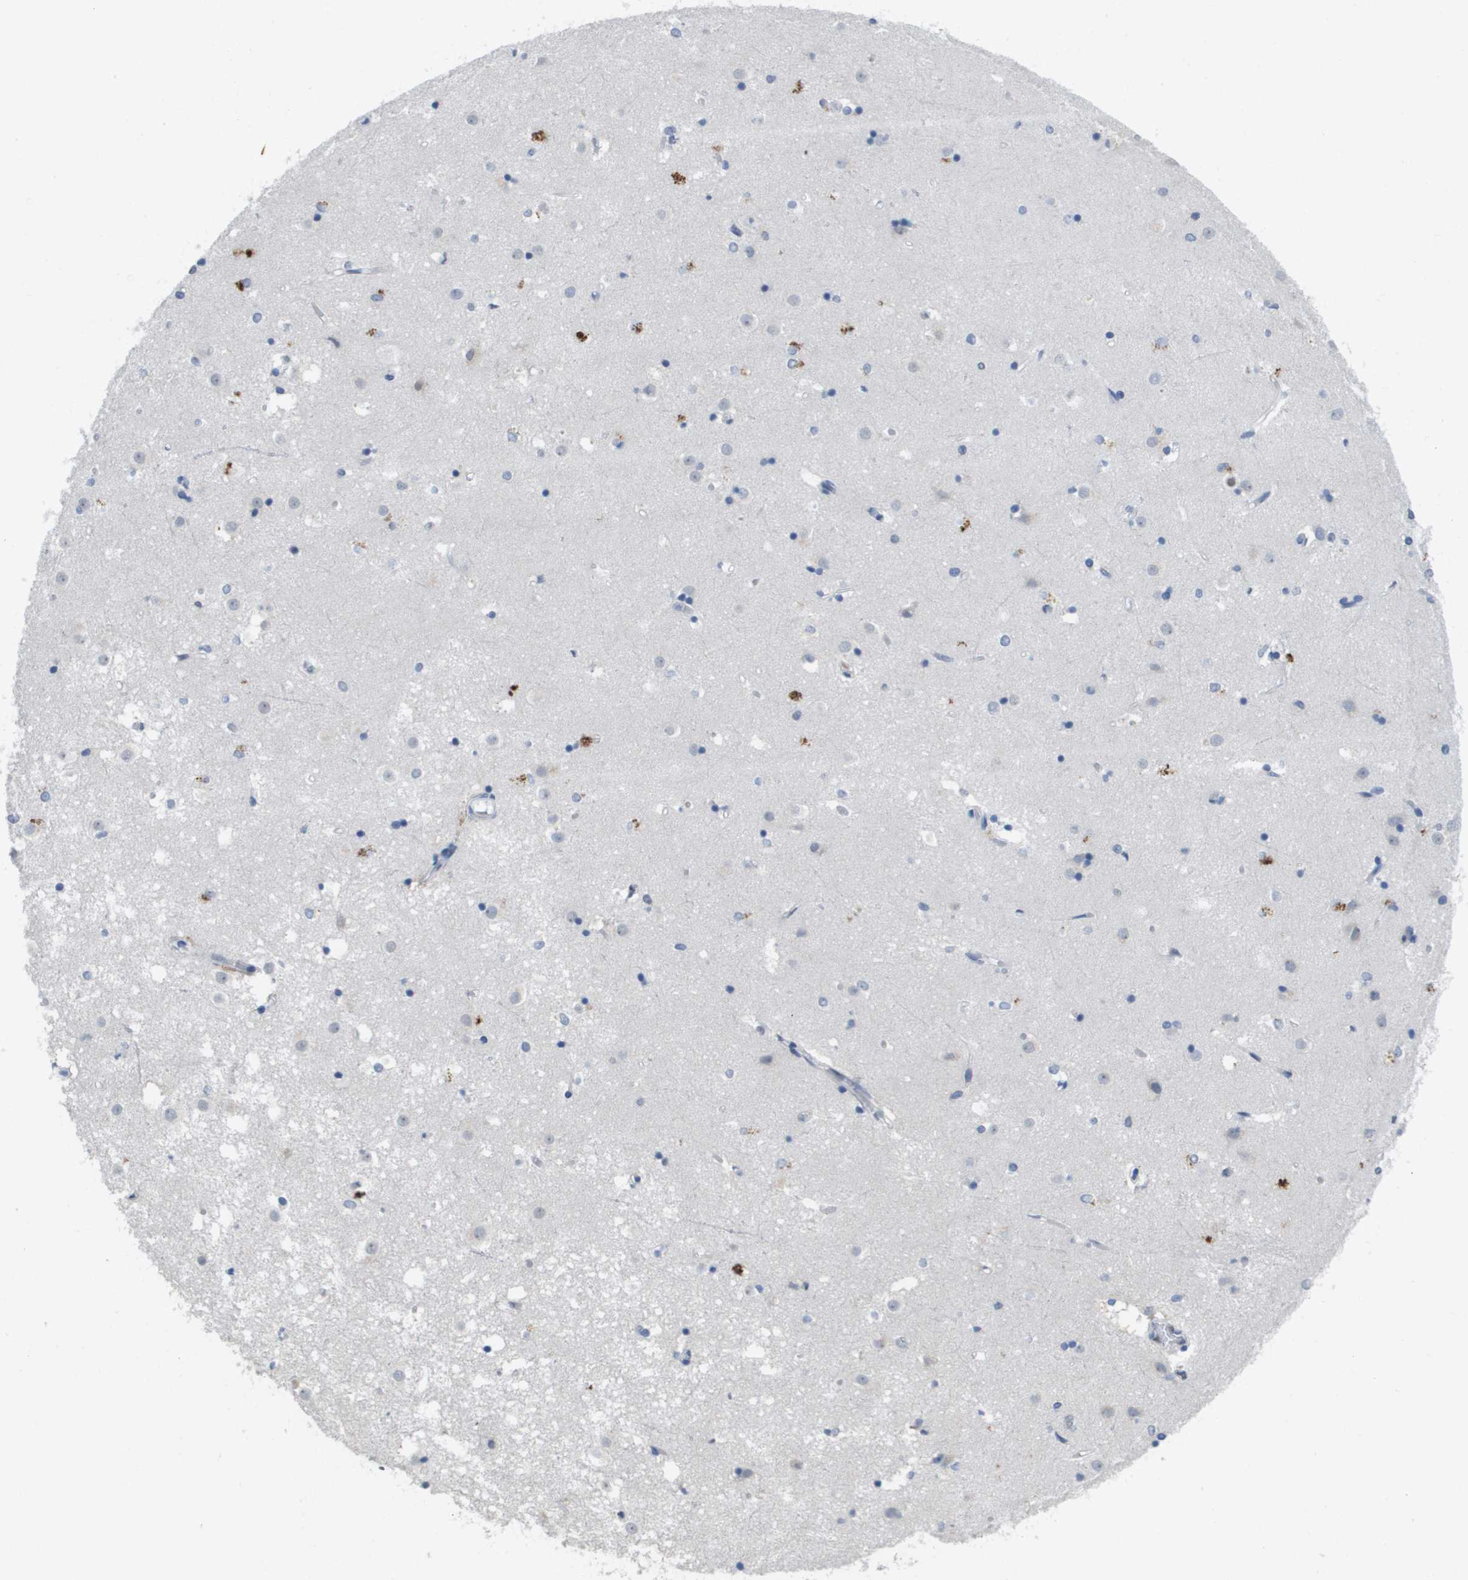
{"staining": {"intensity": "negative", "quantity": "none", "location": "none"}, "tissue": "caudate", "cell_type": "Glial cells", "image_type": "normal", "snomed": [{"axis": "morphology", "description": "Normal tissue, NOS"}, {"axis": "topography", "description": "Lateral ventricle wall"}], "caption": "A high-resolution histopathology image shows immunohistochemistry staining of benign caudate, which exhibits no significant staining in glial cells.", "gene": "TP53RK", "patient": {"sex": "male", "age": 45}}